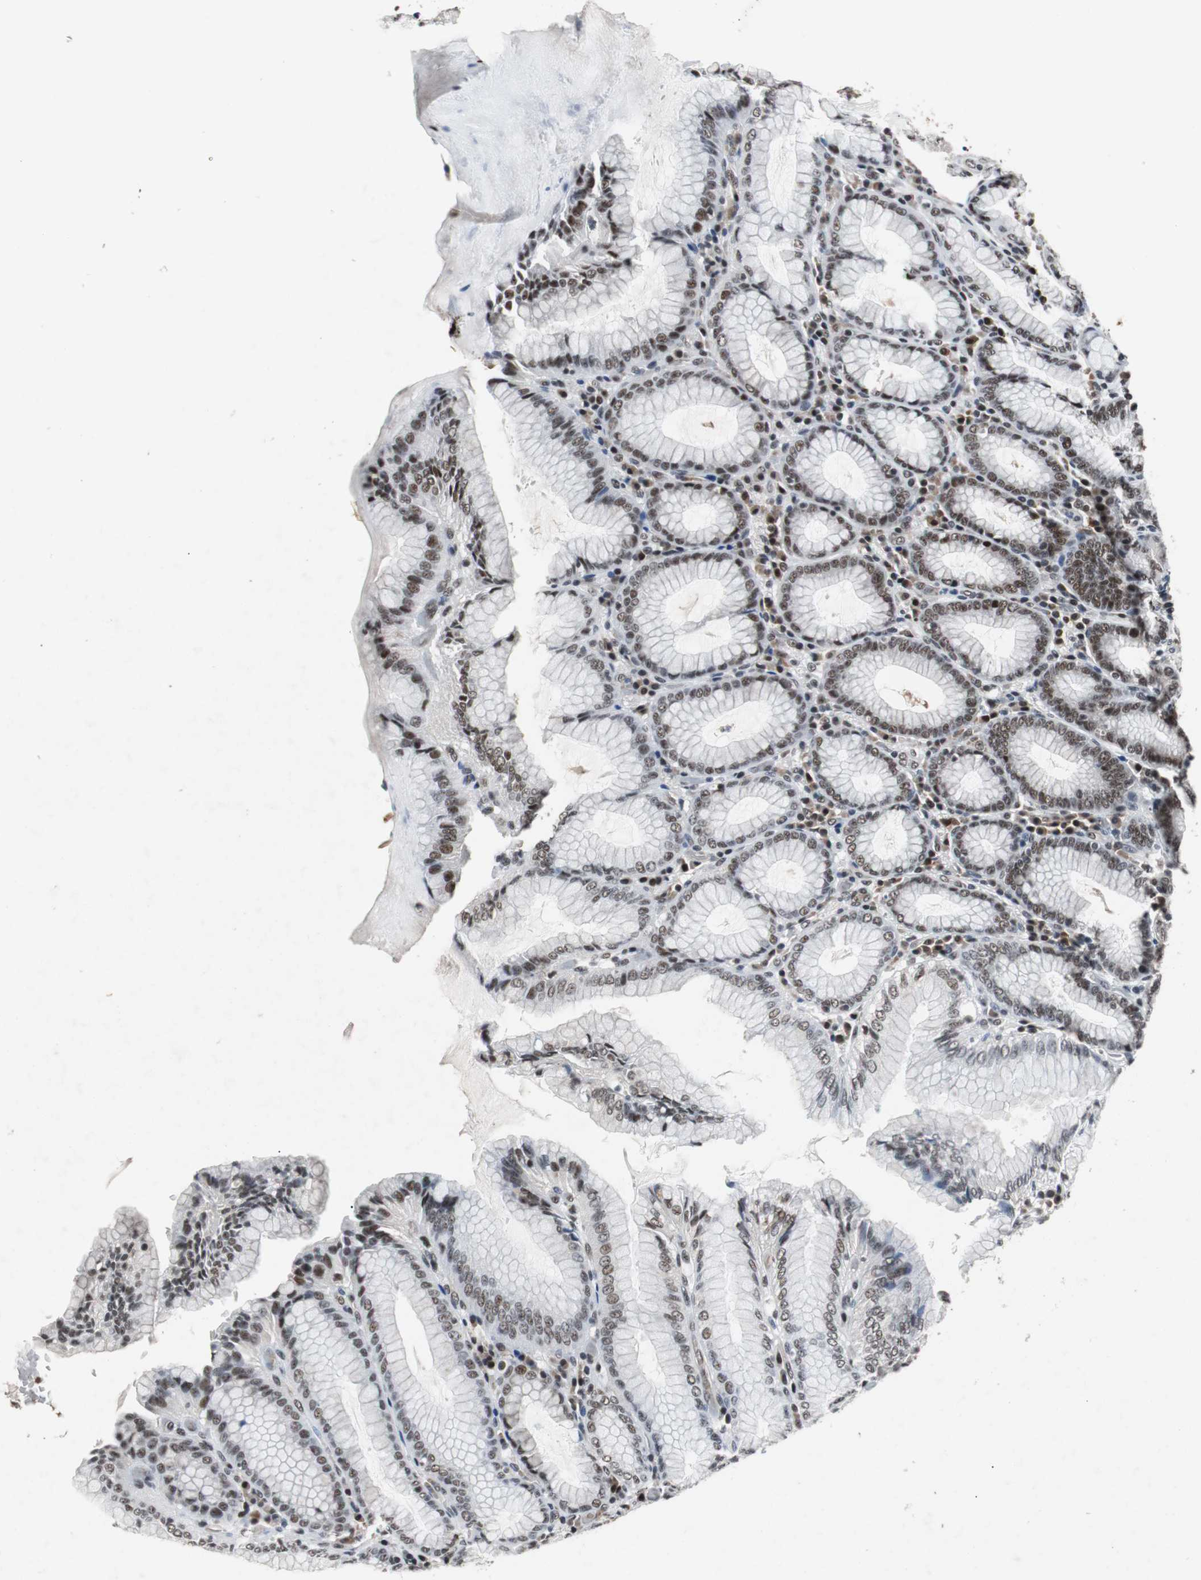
{"staining": {"intensity": "strong", "quantity": "25%-75%", "location": "cytoplasmic/membranous,nuclear"}, "tissue": "stomach", "cell_type": "Glandular cells", "image_type": "normal", "snomed": [{"axis": "morphology", "description": "Normal tissue, NOS"}, {"axis": "topography", "description": "Stomach, lower"}], "caption": "Brown immunohistochemical staining in normal stomach demonstrates strong cytoplasmic/membranous,nuclear staining in about 25%-75% of glandular cells.", "gene": "USP28", "patient": {"sex": "female", "age": 76}}